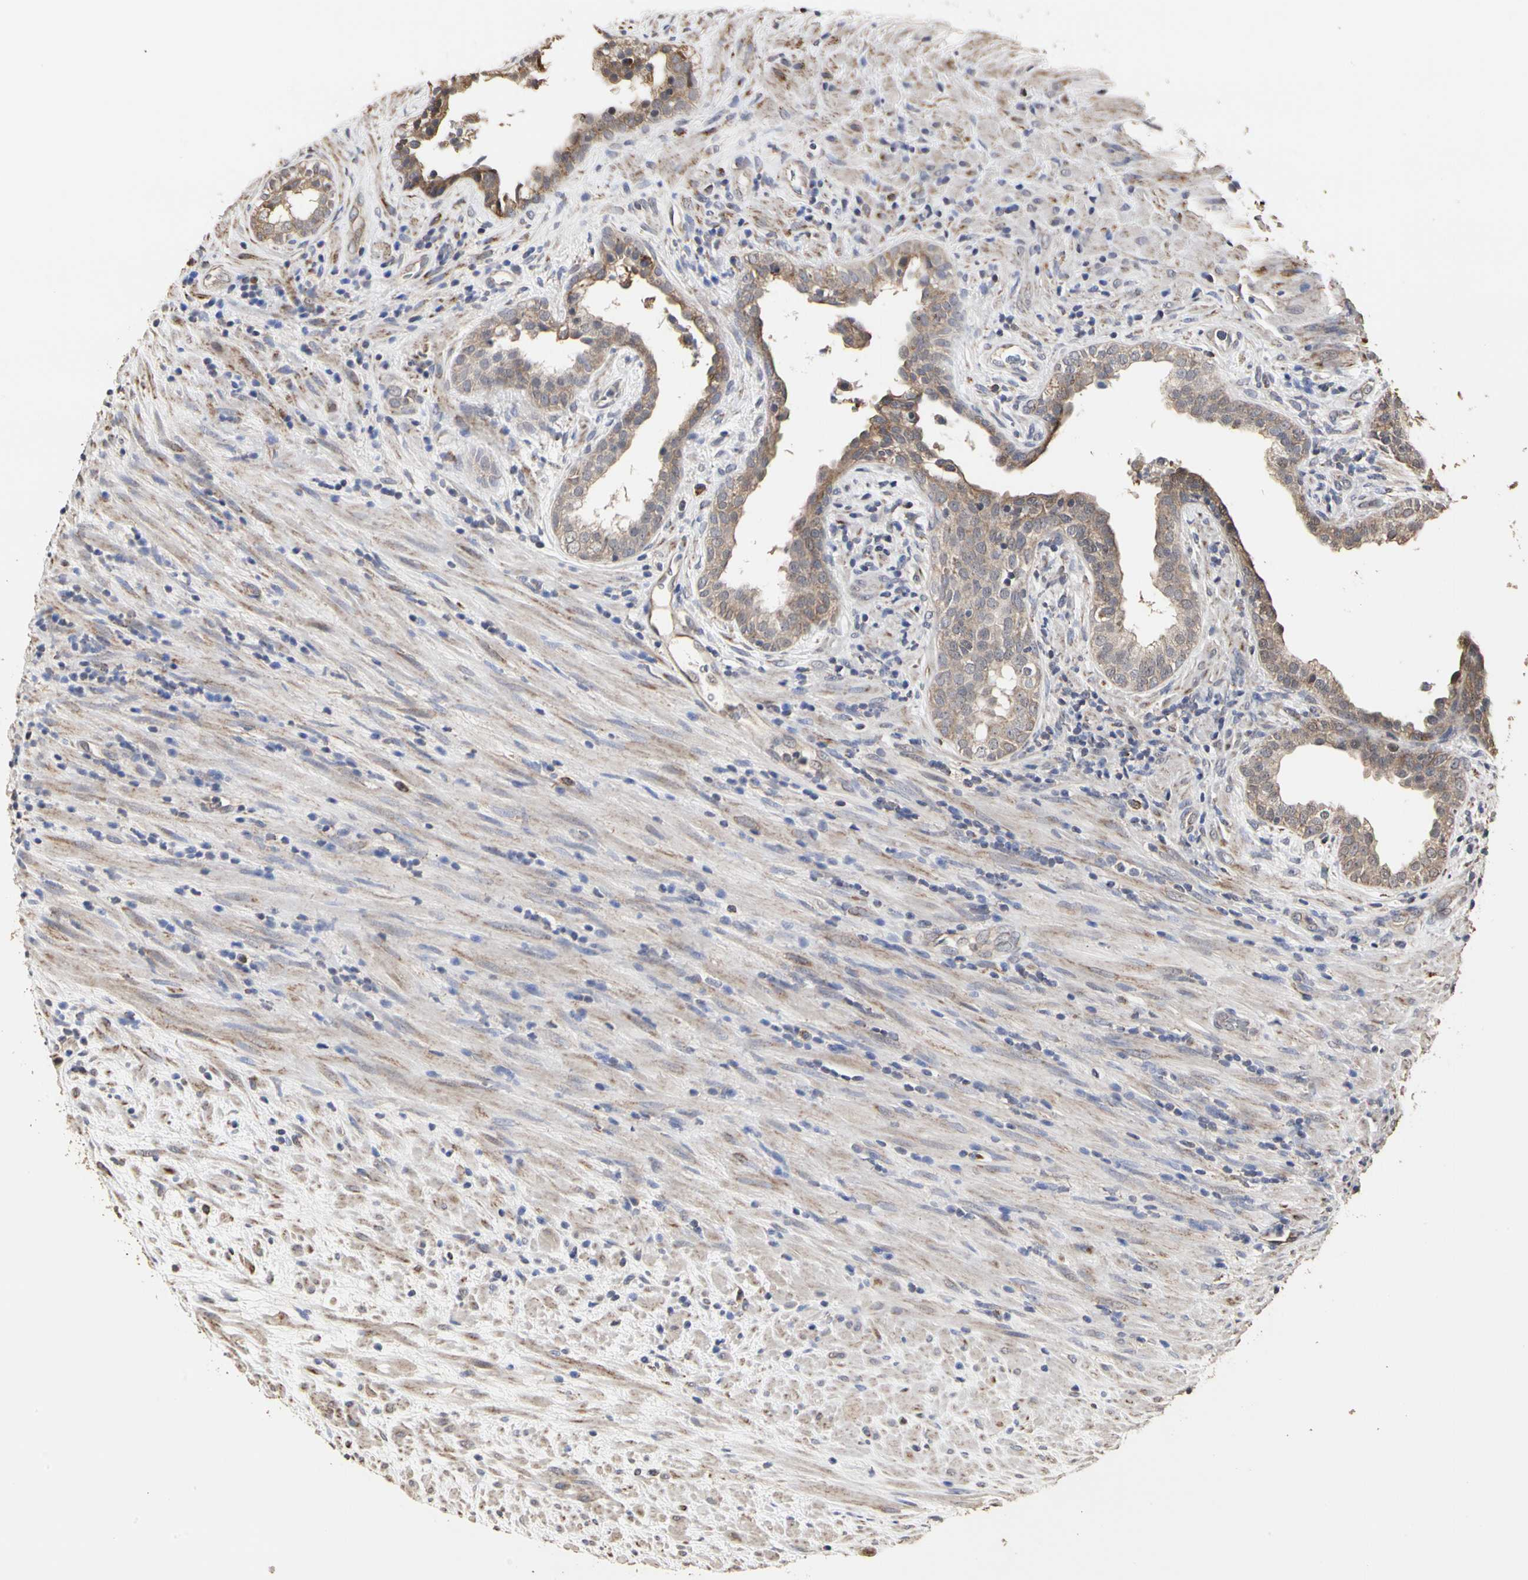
{"staining": {"intensity": "strong", "quantity": ">75%", "location": "cytoplasmic/membranous"}, "tissue": "prostate", "cell_type": "Glandular cells", "image_type": "normal", "snomed": [{"axis": "morphology", "description": "Normal tissue, NOS"}, {"axis": "topography", "description": "Prostate"}], "caption": "A brown stain labels strong cytoplasmic/membranous staining of a protein in glandular cells of unremarkable human prostate.", "gene": "TAOK1", "patient": {"sex": "male", "age": 76}}